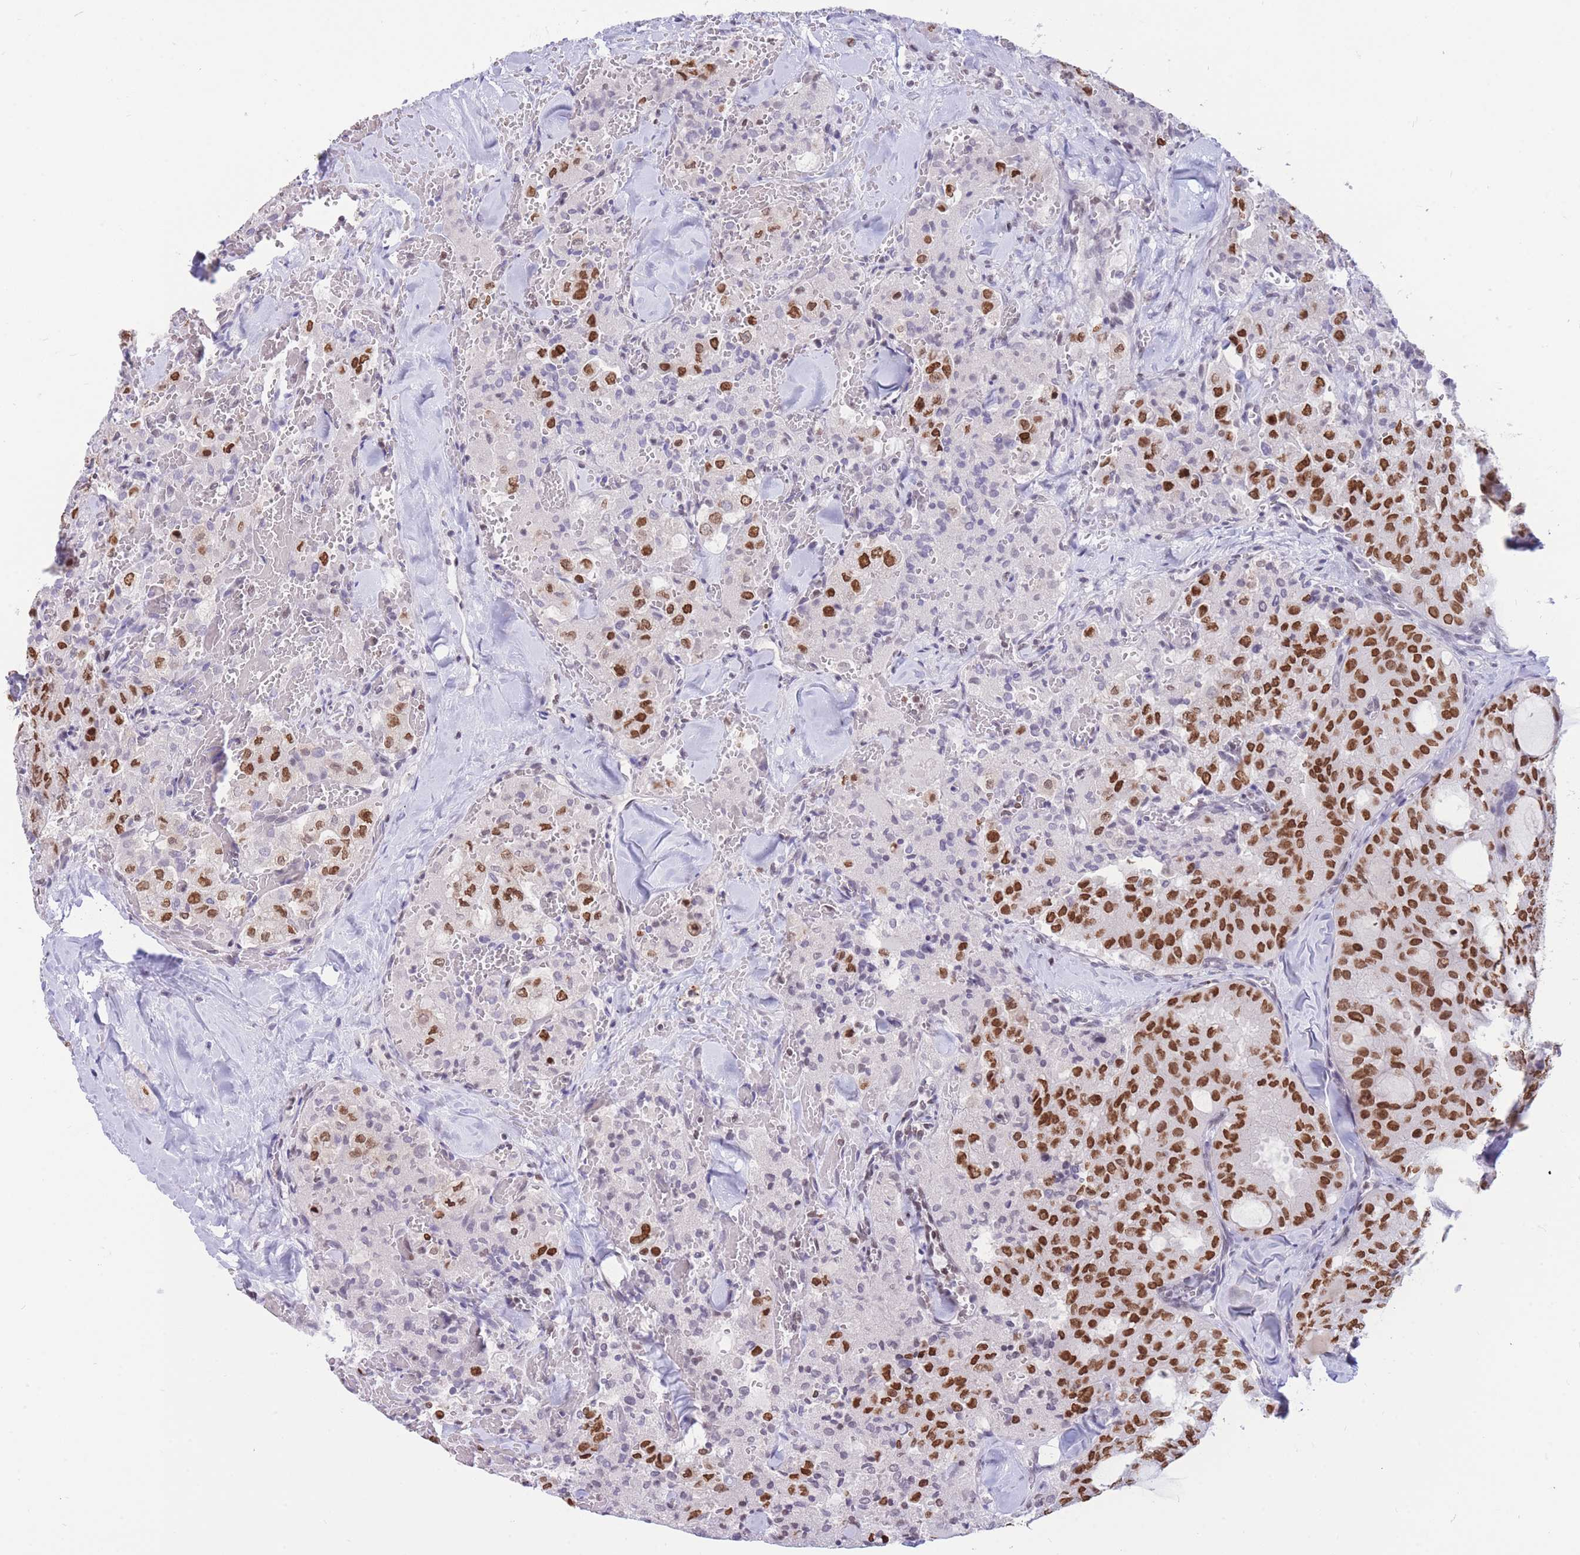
{"staining": {"intensity": "moderate", "quantity": "25%-75%", "location": "nuclear"}, "tissue": "thyroid cancer", "cell_type": "Tumor cells", "image_type": "cancer", "snomed": [{"axis": "morphology", "description": "Follicular adenoma carcinoma, NOS"}, {"axis": "topography", "description": "Thyroid gland"}], "caption": "This photomicrograph shows immunohistochemistry staining of human thyroid cancer, with medium moderate nuclear positivity in approximately 25%-75% of tumor cells.", "gene": "HMGN1", "patient": {"sex": "male", "age": 75}}